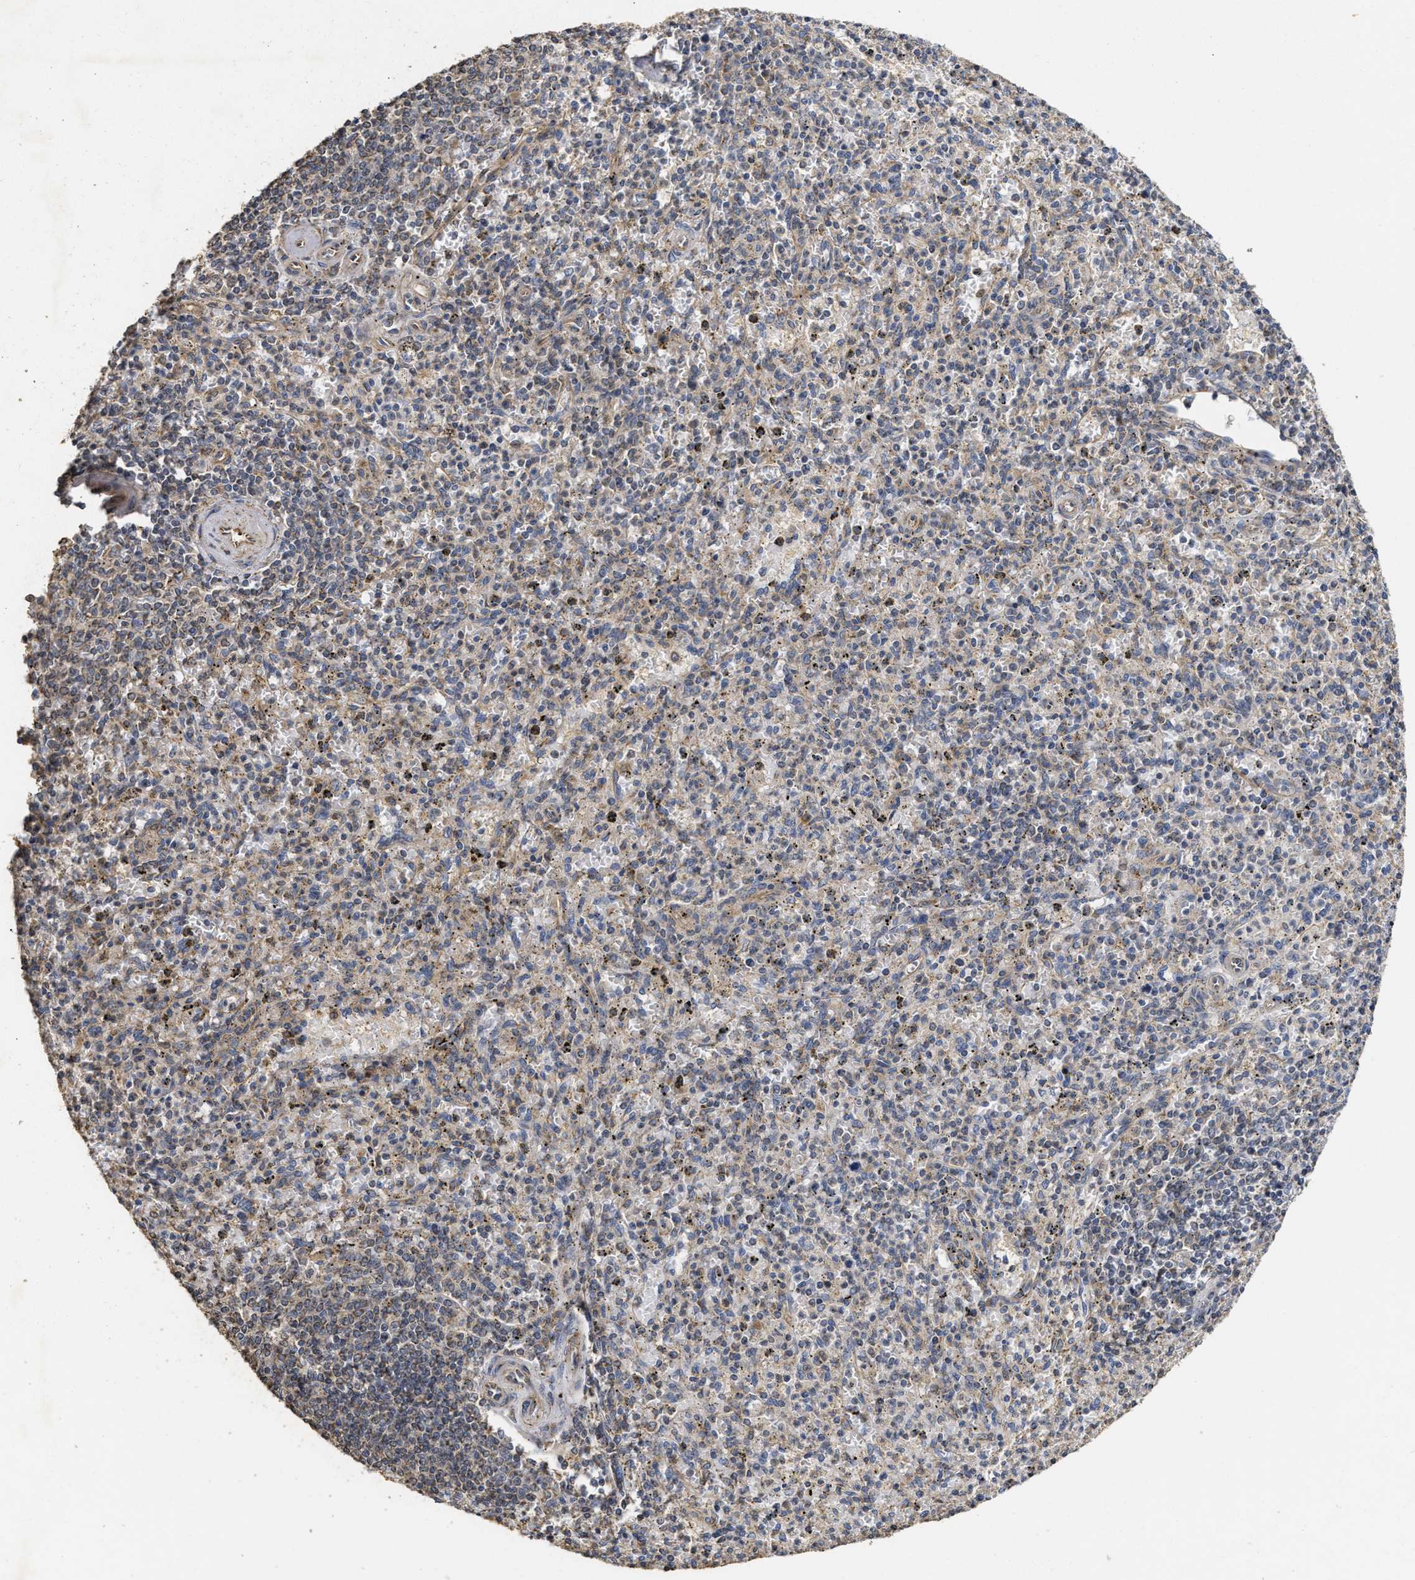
{"staining": {"intensity": "negative", "quantity": "none", "location": "none"}, "tissue": "spleen", "cell_type": "Cells in red pulp", "image_type": "normal", "snomed": [{"axis": "morphology", "description": "Normal tissue, NOS"}, {"axis": "topography", "description": "Spleen"}], "caption": "Immunohistochemical staining of unremarkable human spleen demonstrates no significant expression in cells in red pulp.", "gene": "NAV1", "patient": {"sex": "male", "age": 72}}